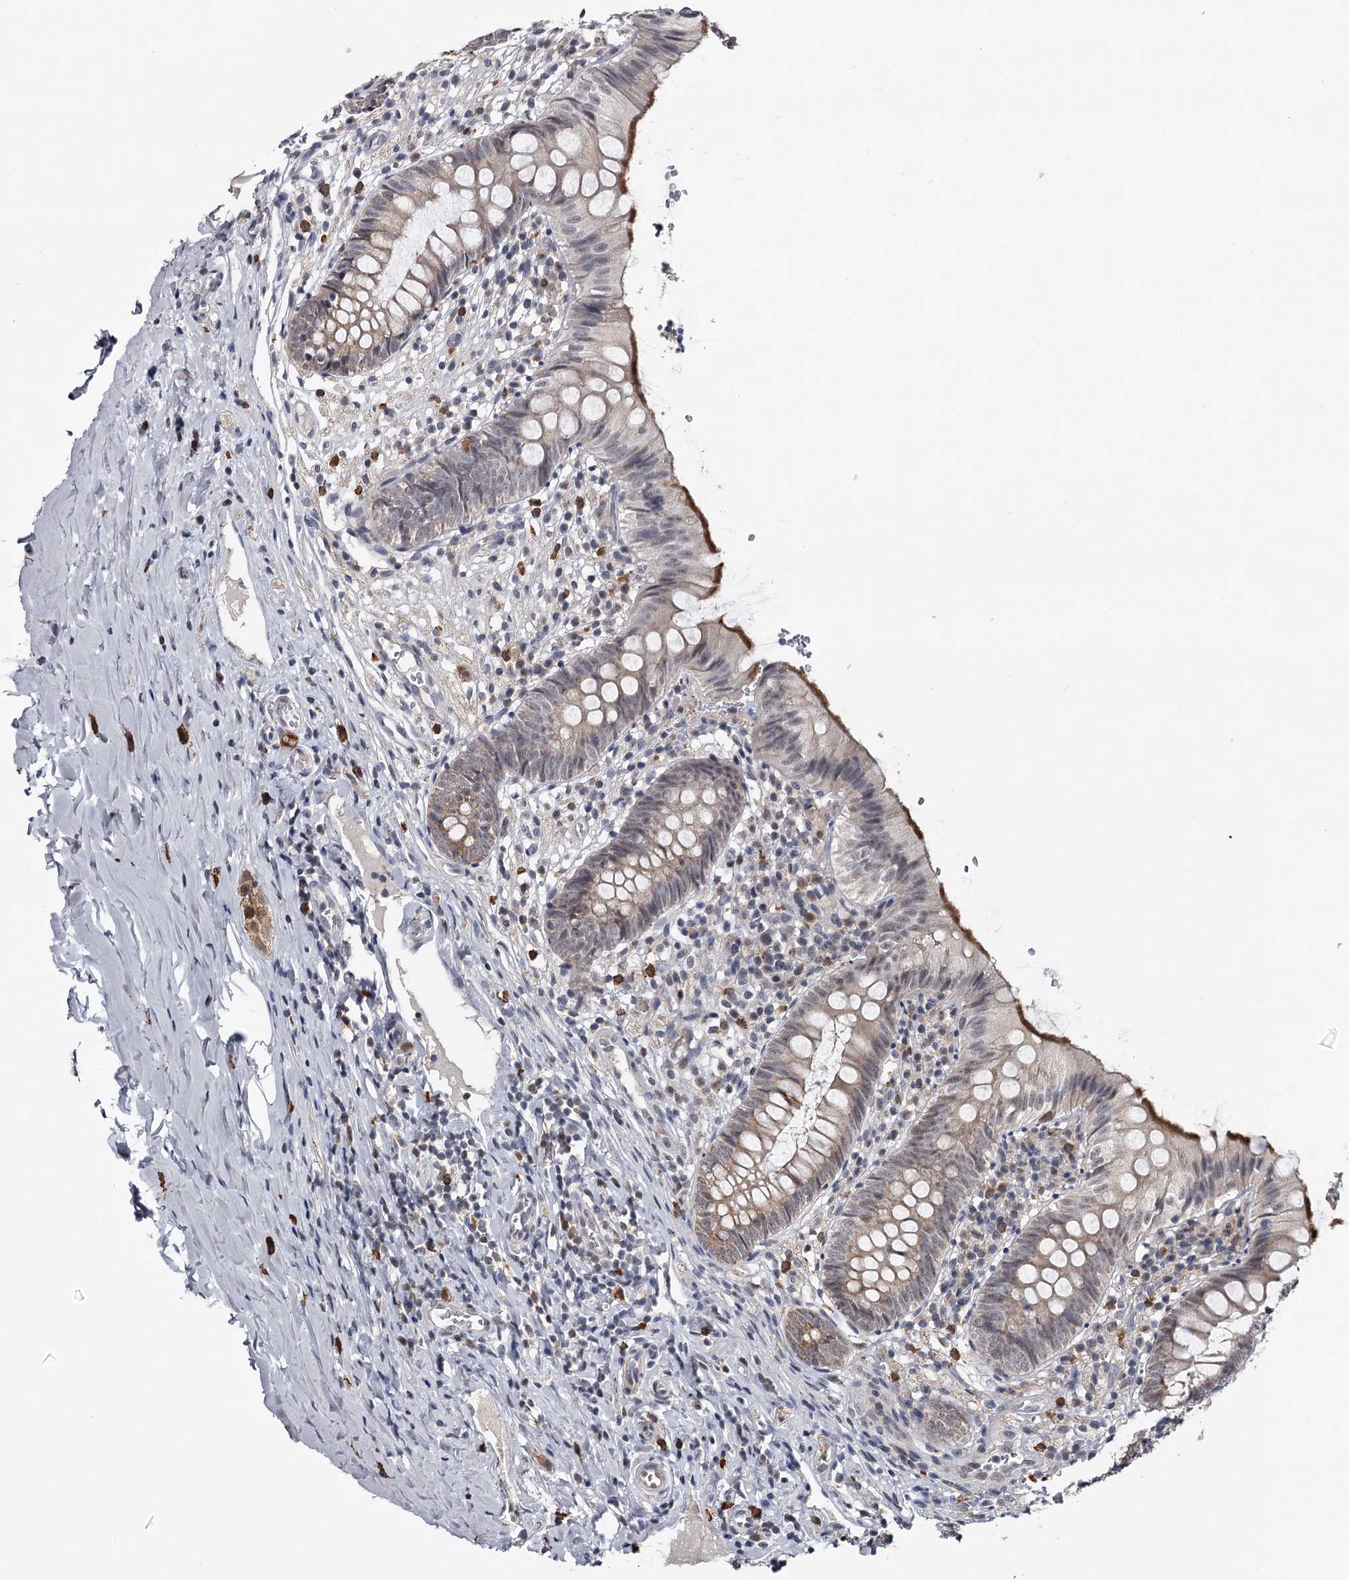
{"staining": {"intensity": "weak", "quantity": "25%-75%", "location": "cytoplasmic/membranous,nuclear"}, "tissue": "appendix", "cell_type": "Glandular cells", "image_type": "normal", "snomed": [{"axis": "morphology", "description": "Normal tissue, NOS"}, {"axis": "topography", "description": "Appendix"}], "caption": "Immunohistochemical staining of benign human appendix exhibits weak cytoplasmic/membranous,nuclear protein staining in about 25%-75% of glandular cells. (Brightfield microscopy of DAB IHC at high magnification).", "gene": "GTSF1", "patient": {"sex": "male", "age": 8}}